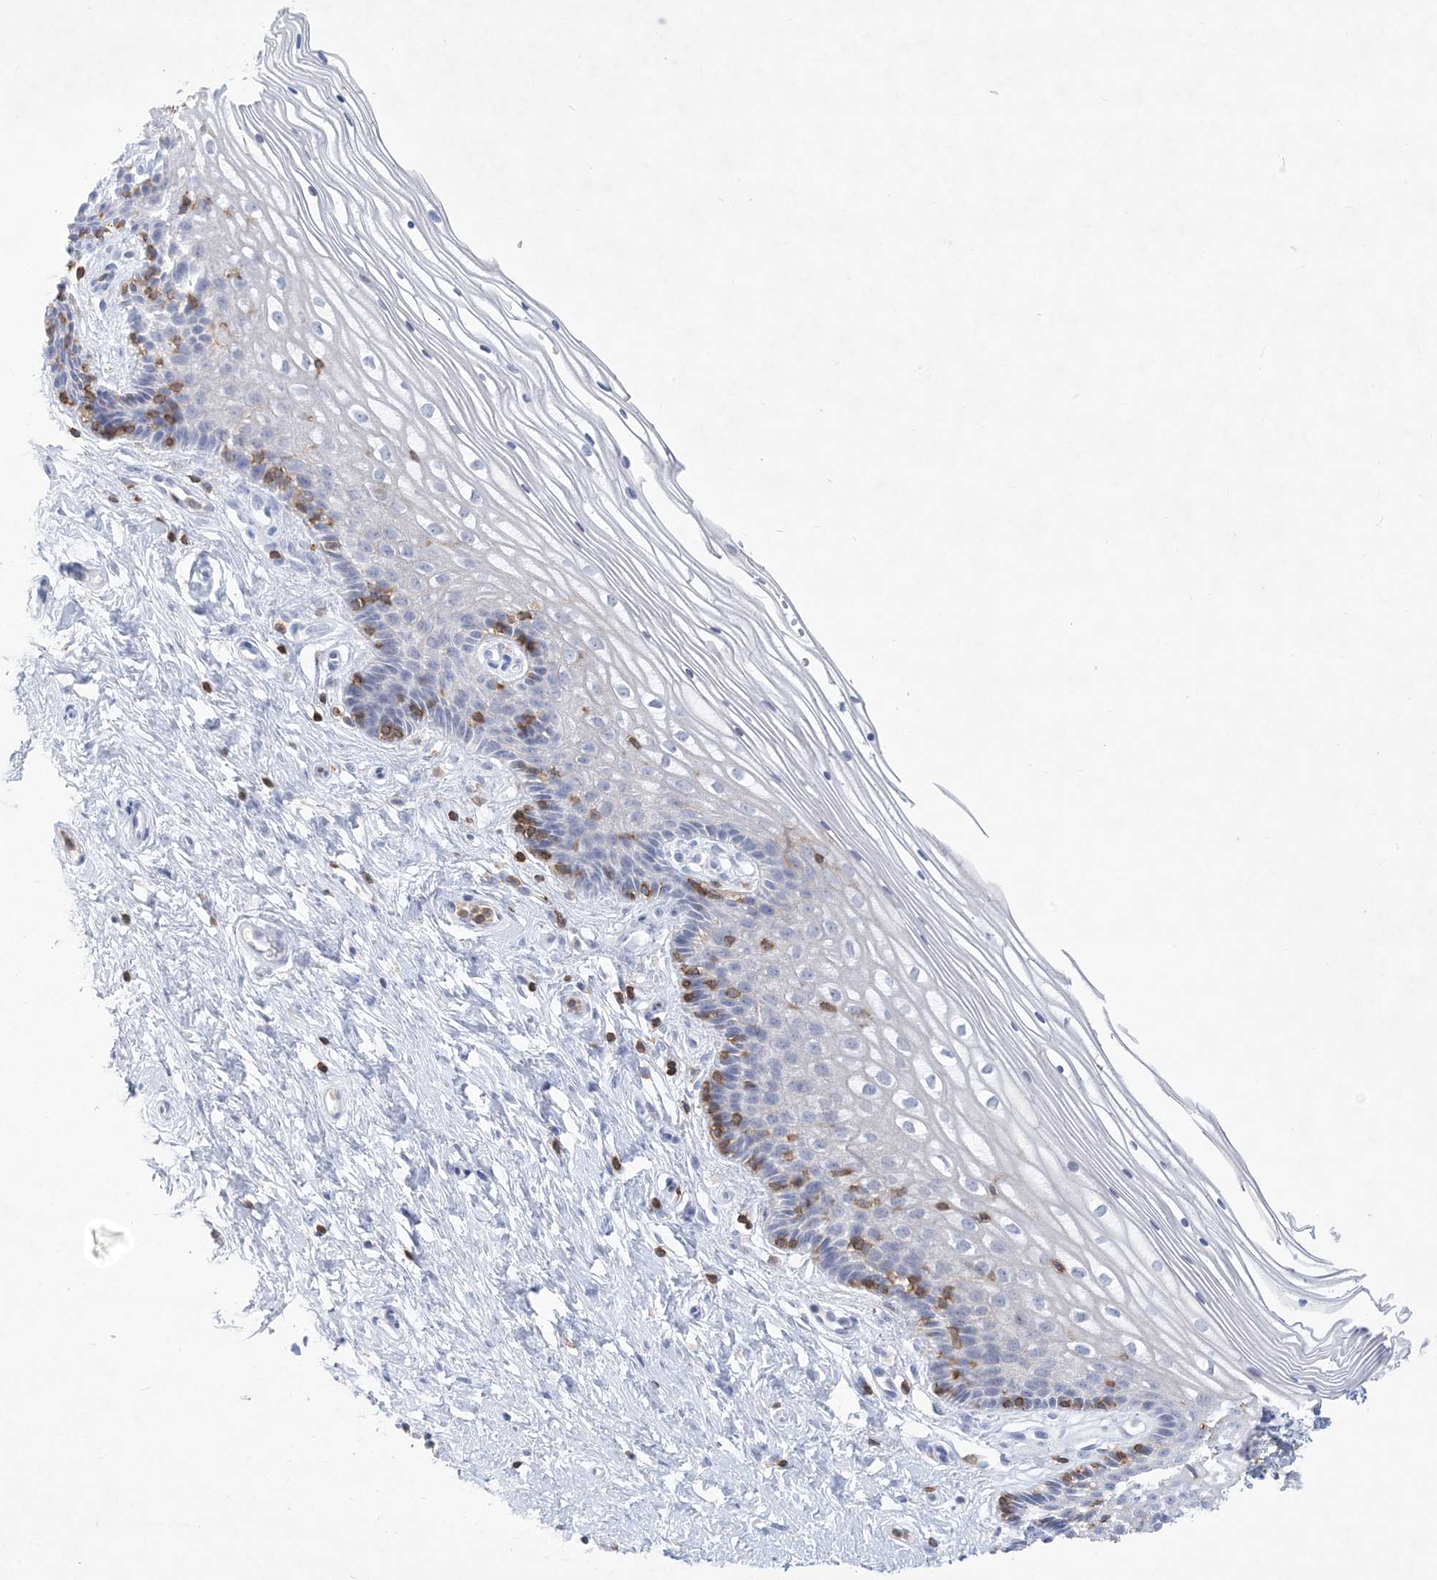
{"staining": {"intensity": "negative", "quantity": "none", "location": "none"}, "tissue": "cervix", "cell_type": "Glandular cells", "image_type": "normal", "snomed": [{"axis": "morphology", "description": "Normal tissue, NOS"}, {"axis": "topography", "description": "Cervix"}], "caption": "Immunohistochemistry (IHC) image of normal cervix stained for a protein (brown), which exhibits no positivity in glandular cells. (DAB (3,3'-diaminobenzidine) immunohistochemistry with hematoxylin counter stain).", "gene": "PSD4", "patient": {"sex": "female", "age": 33}}